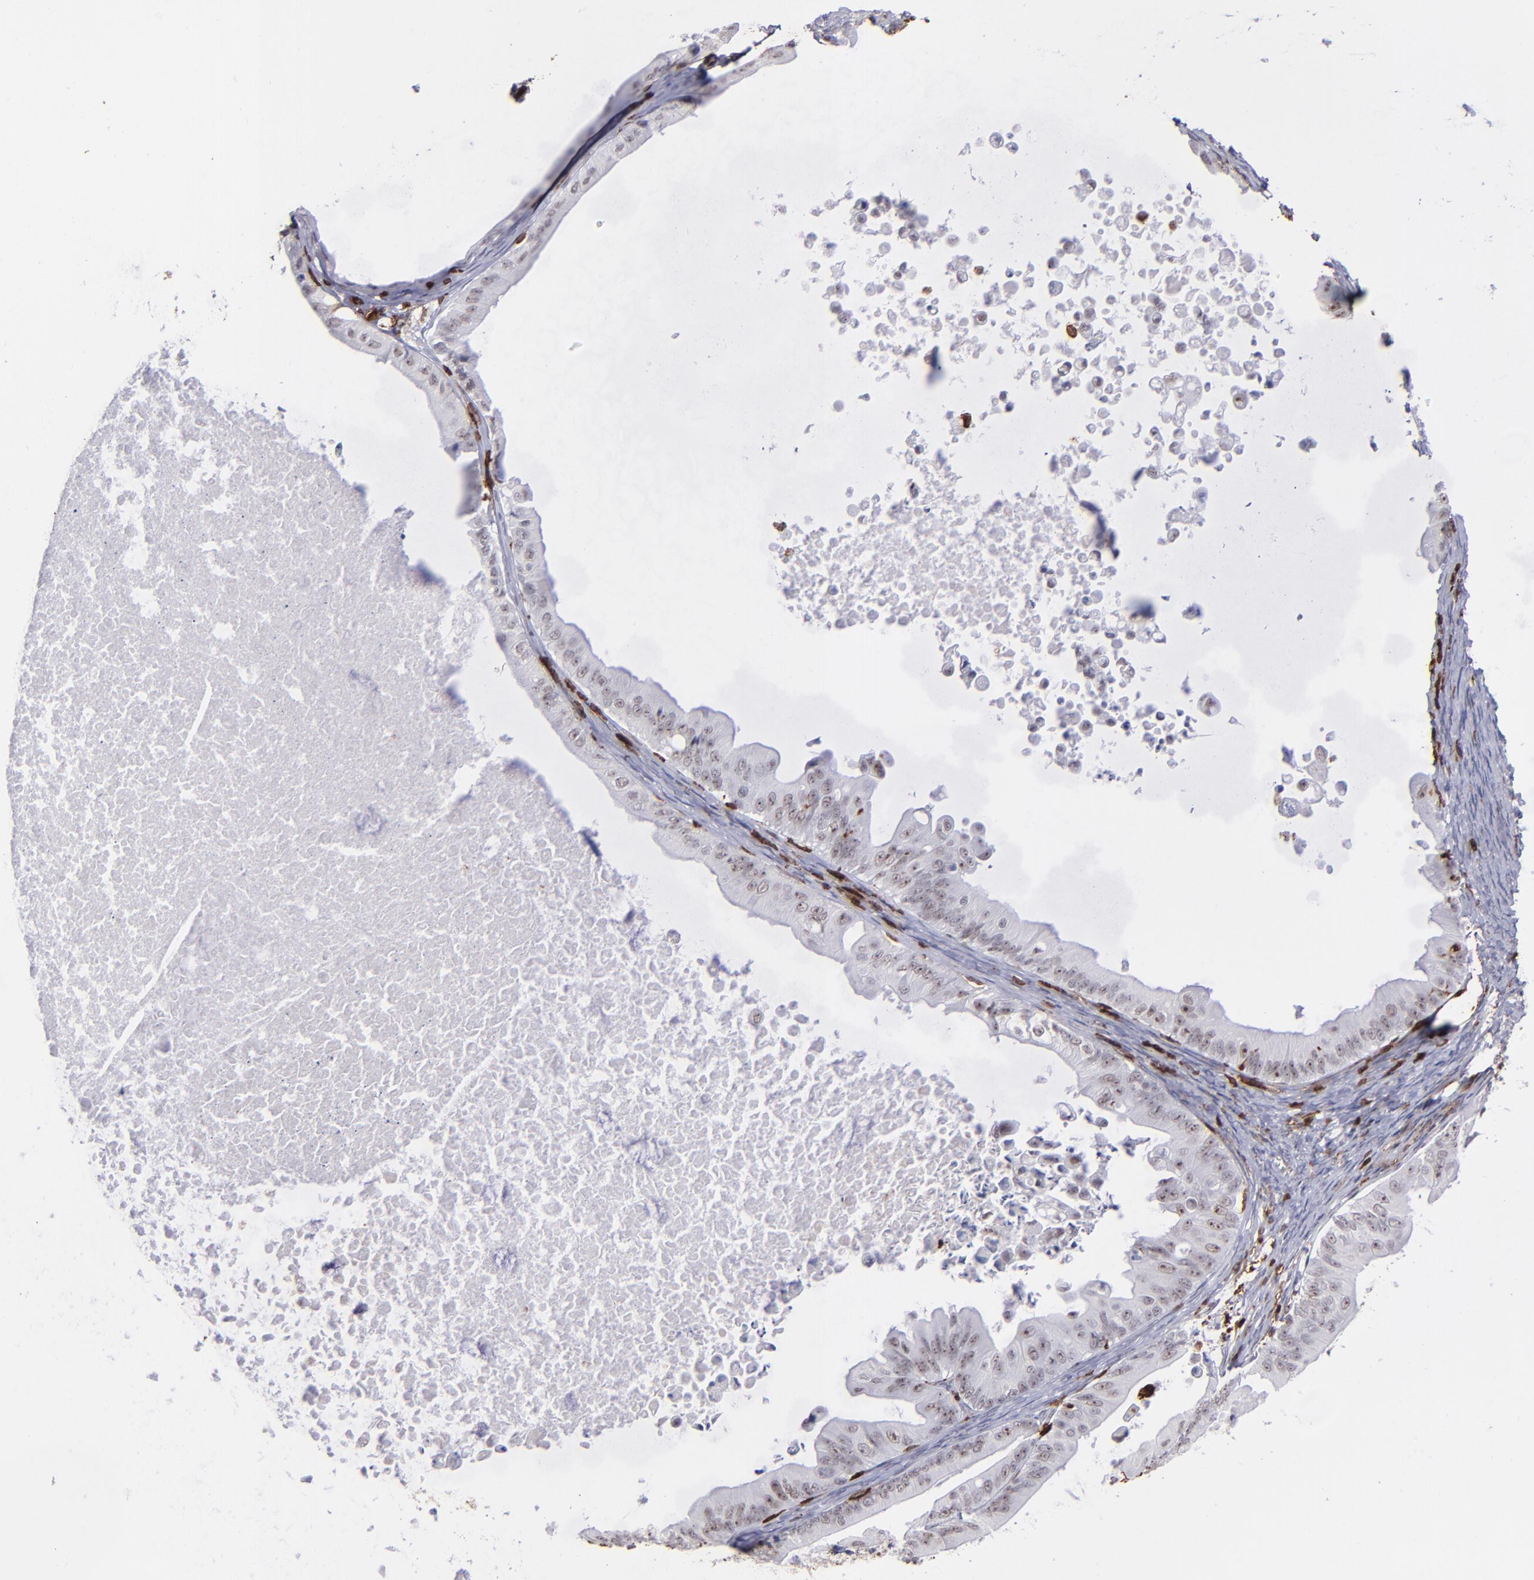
{"staining": {"intensity": "negative", "quantity": "none", "location": "none"}, "tissue": "ovarian cancer", "cell_type": "Tumor cells", "image_type": "cancer", "snomed": [{"axis": "morphology", "description": "Cystadenocarcinoma, mucinous, NOS"}, {"axis": "topography", "description": "Ovary"}], "caption": "DAB (3,3'-diaminobenzidine) immunohistochemical staining of human mucinous cystadenocarcinoma (ovarian) demonstrates no significant staining in tumor cells.", "gene": "NCF2", "patient": {"sex": "female", "age": 37}}